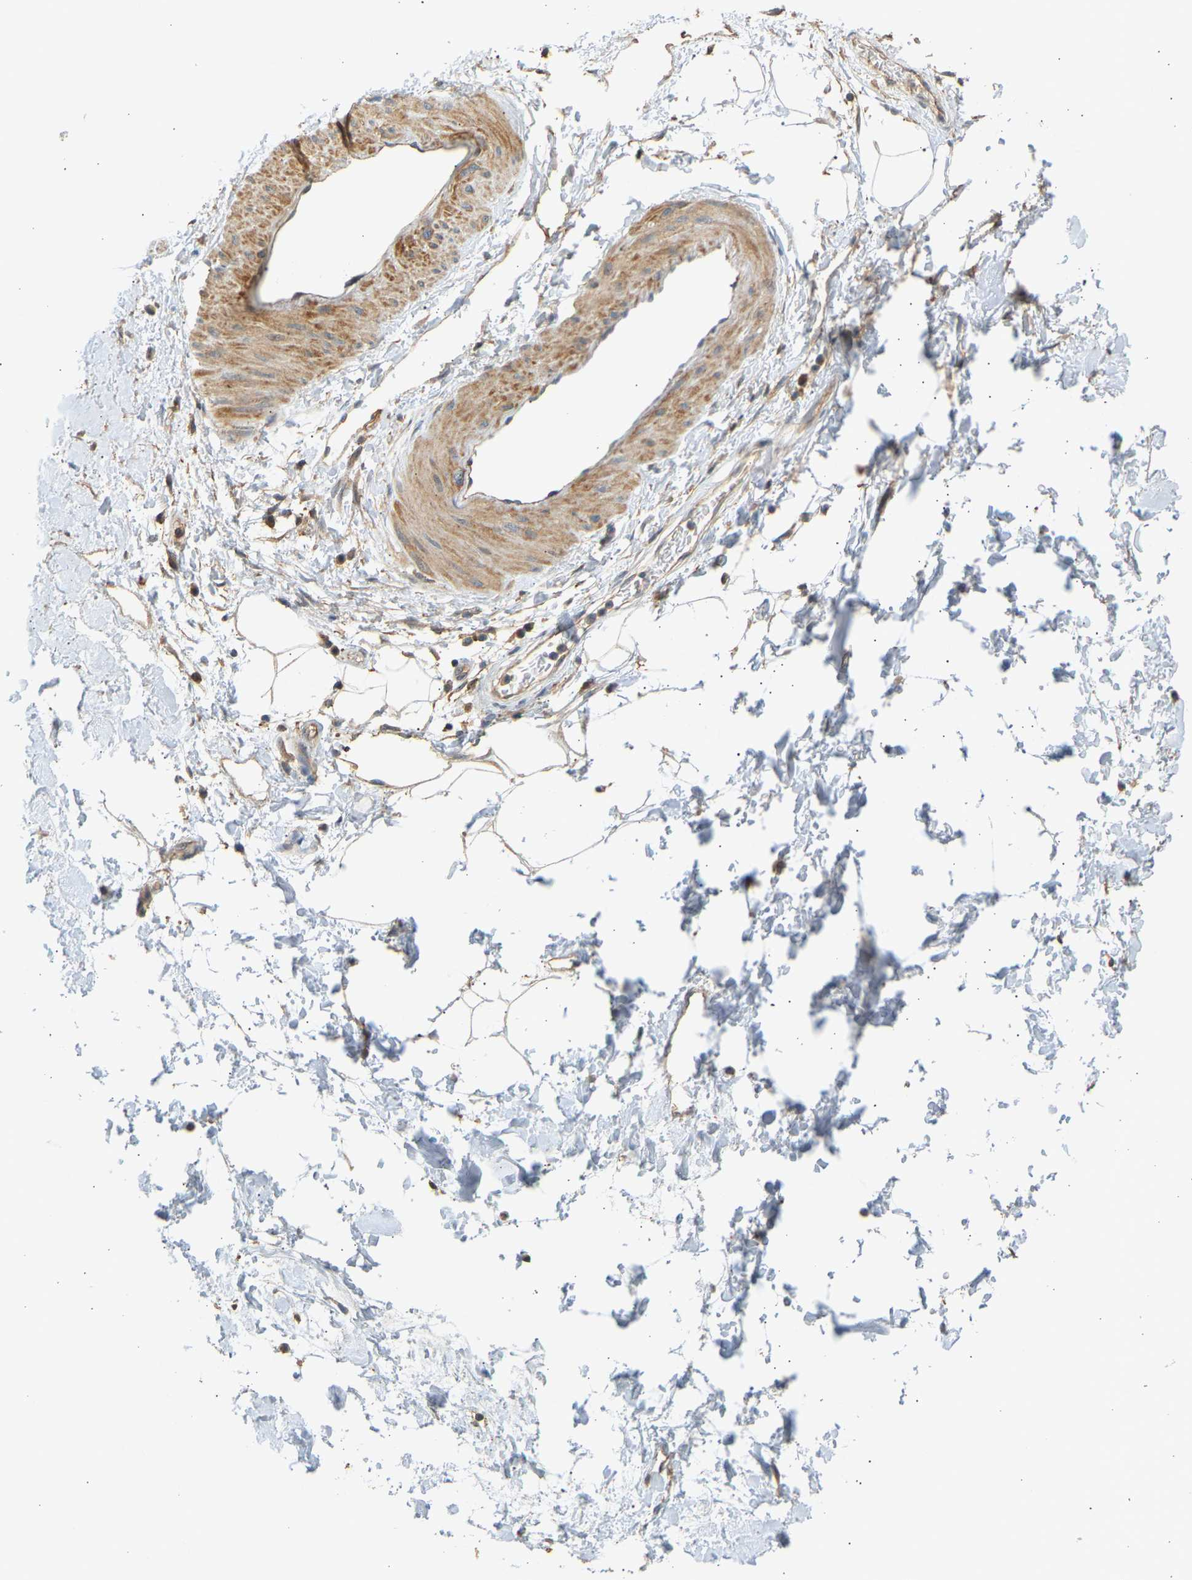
{"staining": {"intensity": "weak", "quantity": ">75%", "location": "cytoplasmic/membranous"}, "tissue": "adipose tissue", "cell_type": "Adipocytes", "image_type": "normal", "snomed": [{"axis": "morphology", "description": "Normal tissue, NOS"}, {"axis": "topography", "description": "Soft tissue"}], "caption": "IHC of benign human adipose tissue displays low levels of weak cytoplasmic/membranous expression in about >75% of adipocytes.", "gene": "RGL1", "patient": {"sex": "male", "age": 72}}